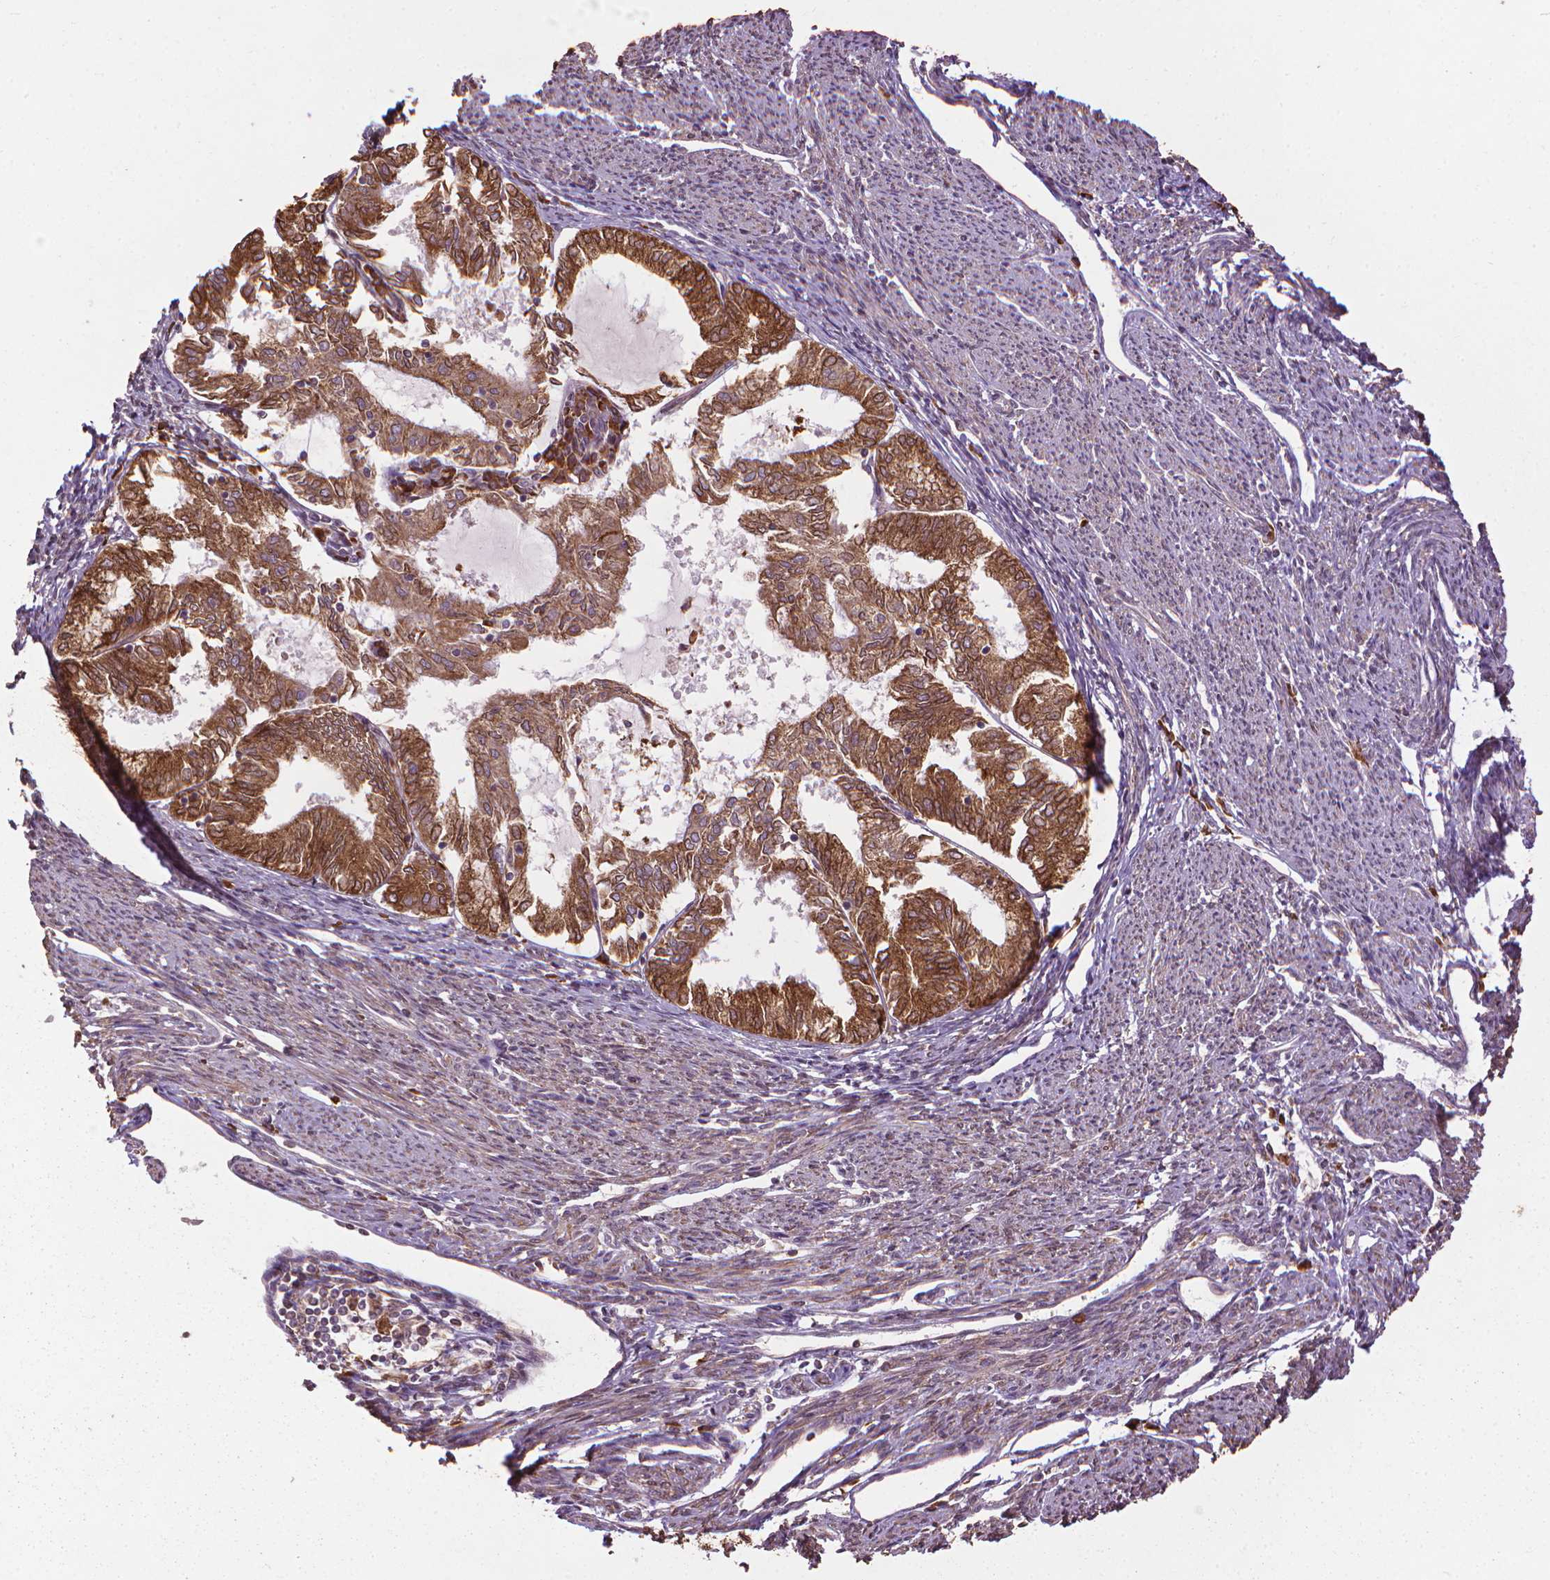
{"staining": {"intensity": "strong", "quantity": ">75%", "location": "cytoplasmic/membranous"}, "tissue": "endometrial cancer", "cell_type": "Tumor cells", "image_type": "cancer", "snomed": [{"axis": "morphology", "description": "Adenocarcinoma, NOS"}, {"axis": "topography", "description": "Endometrium"}], "caption": "This image demonstrates endometrial cancer stained with immunohistochemistry (IHC) to label a protein in brown. The cytoplasmic/membranous of tumor cells show strong positivity for the protein. Nuclei are counter-stained blue.", "gene": "GAS1", "patient": {"sex": "female", "age": 79}}